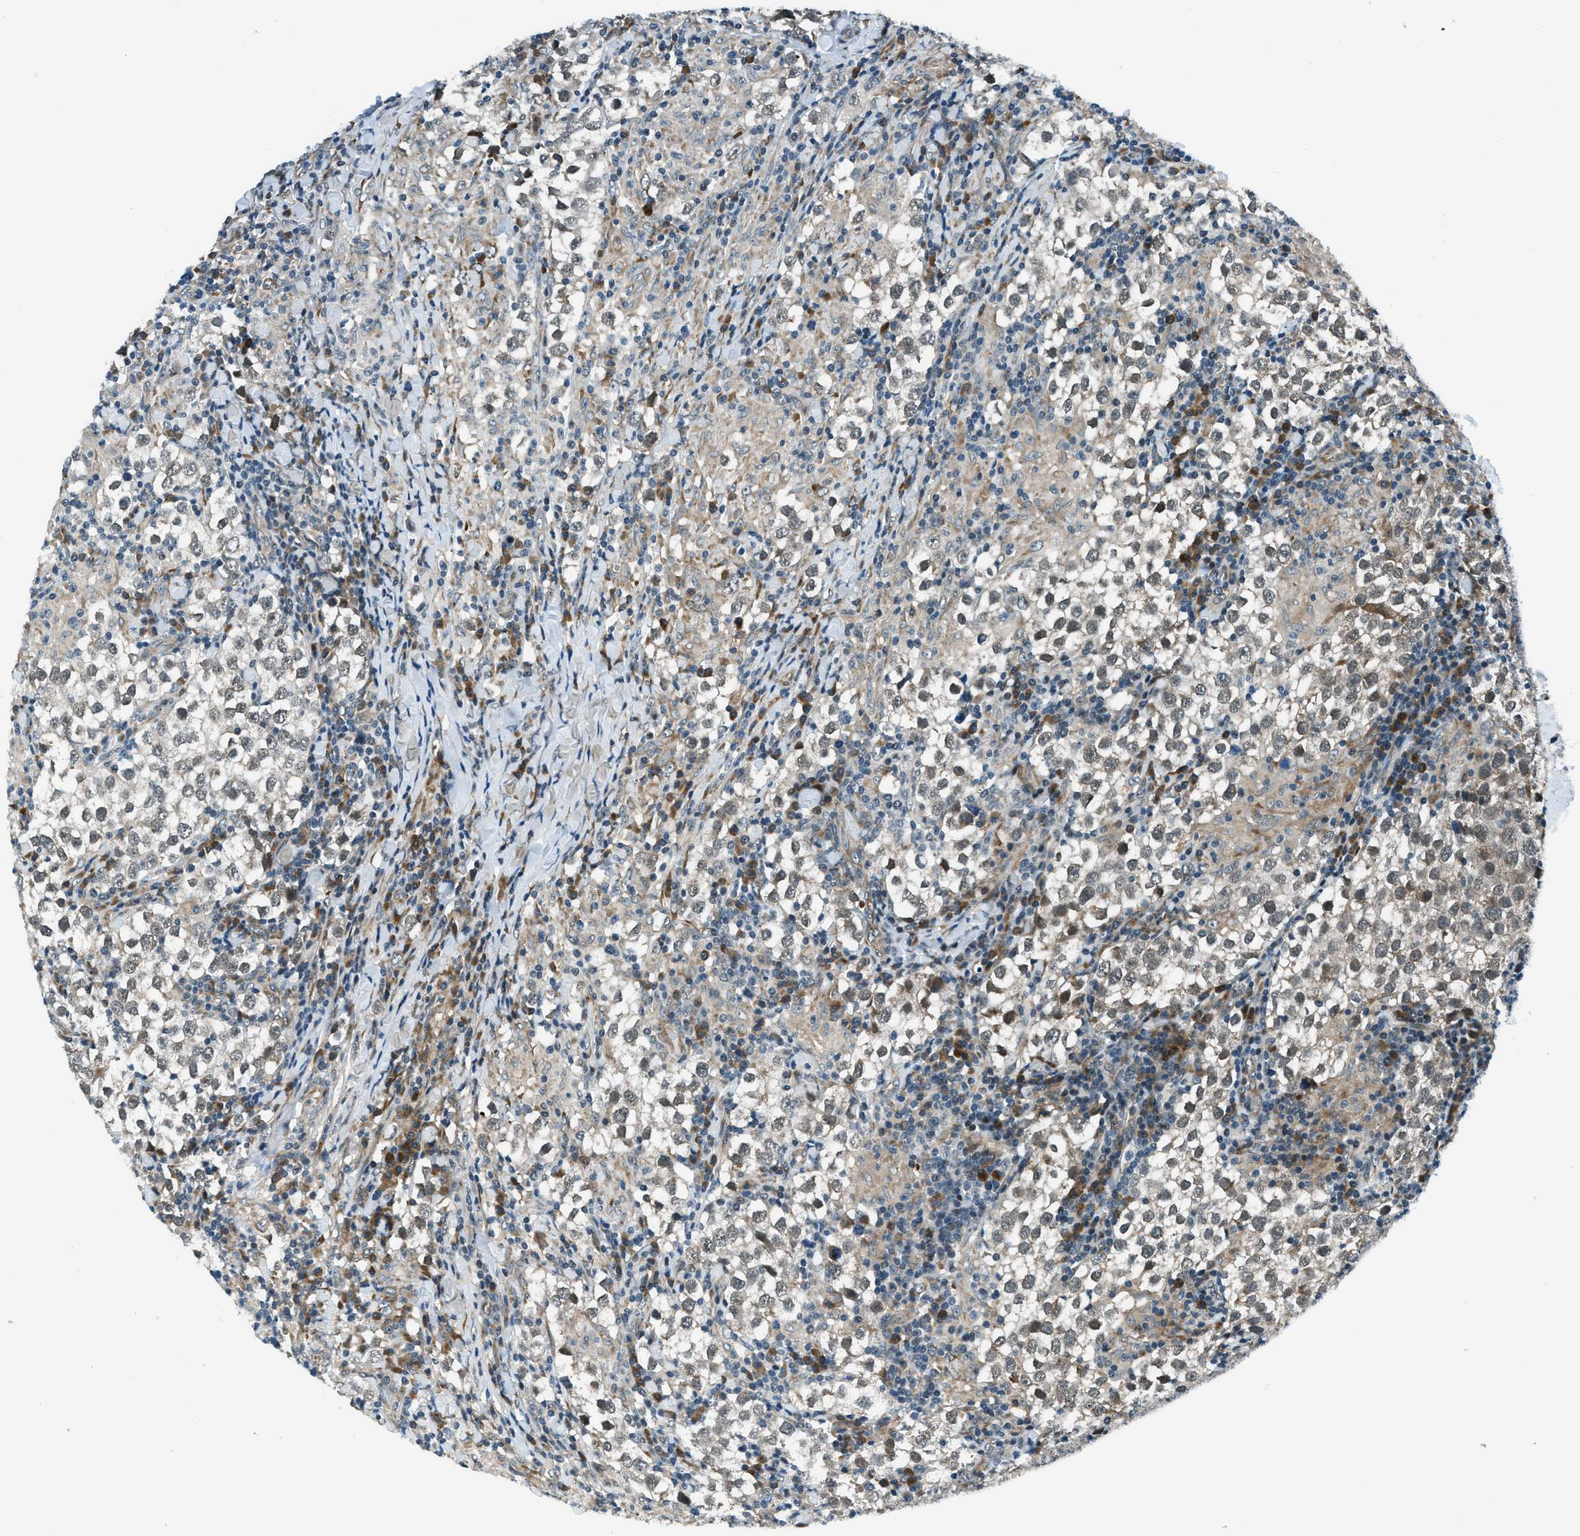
{"staining": {"intensity": "weak", "quantity": ">75%", "location": "nuclear"}, "tissue": "testis cancer", "cell_type": "Tumor cells", "image_type": "cancer", "snomed": [{"axis": "morphology", "description": "Seminoma, NOS"}, {"axis": "morphology", "description": "Carcinoma, Embryonal, NOS"}, {"axis": "topography", "description": "Testis"}], "caption": "Weak nuclear protein positivity is present in about >75% of tumor cells in testis cancer (embryonal carcinoma).", "gene": "GINM1", "patient": {"sex": "male", "age": 36}}